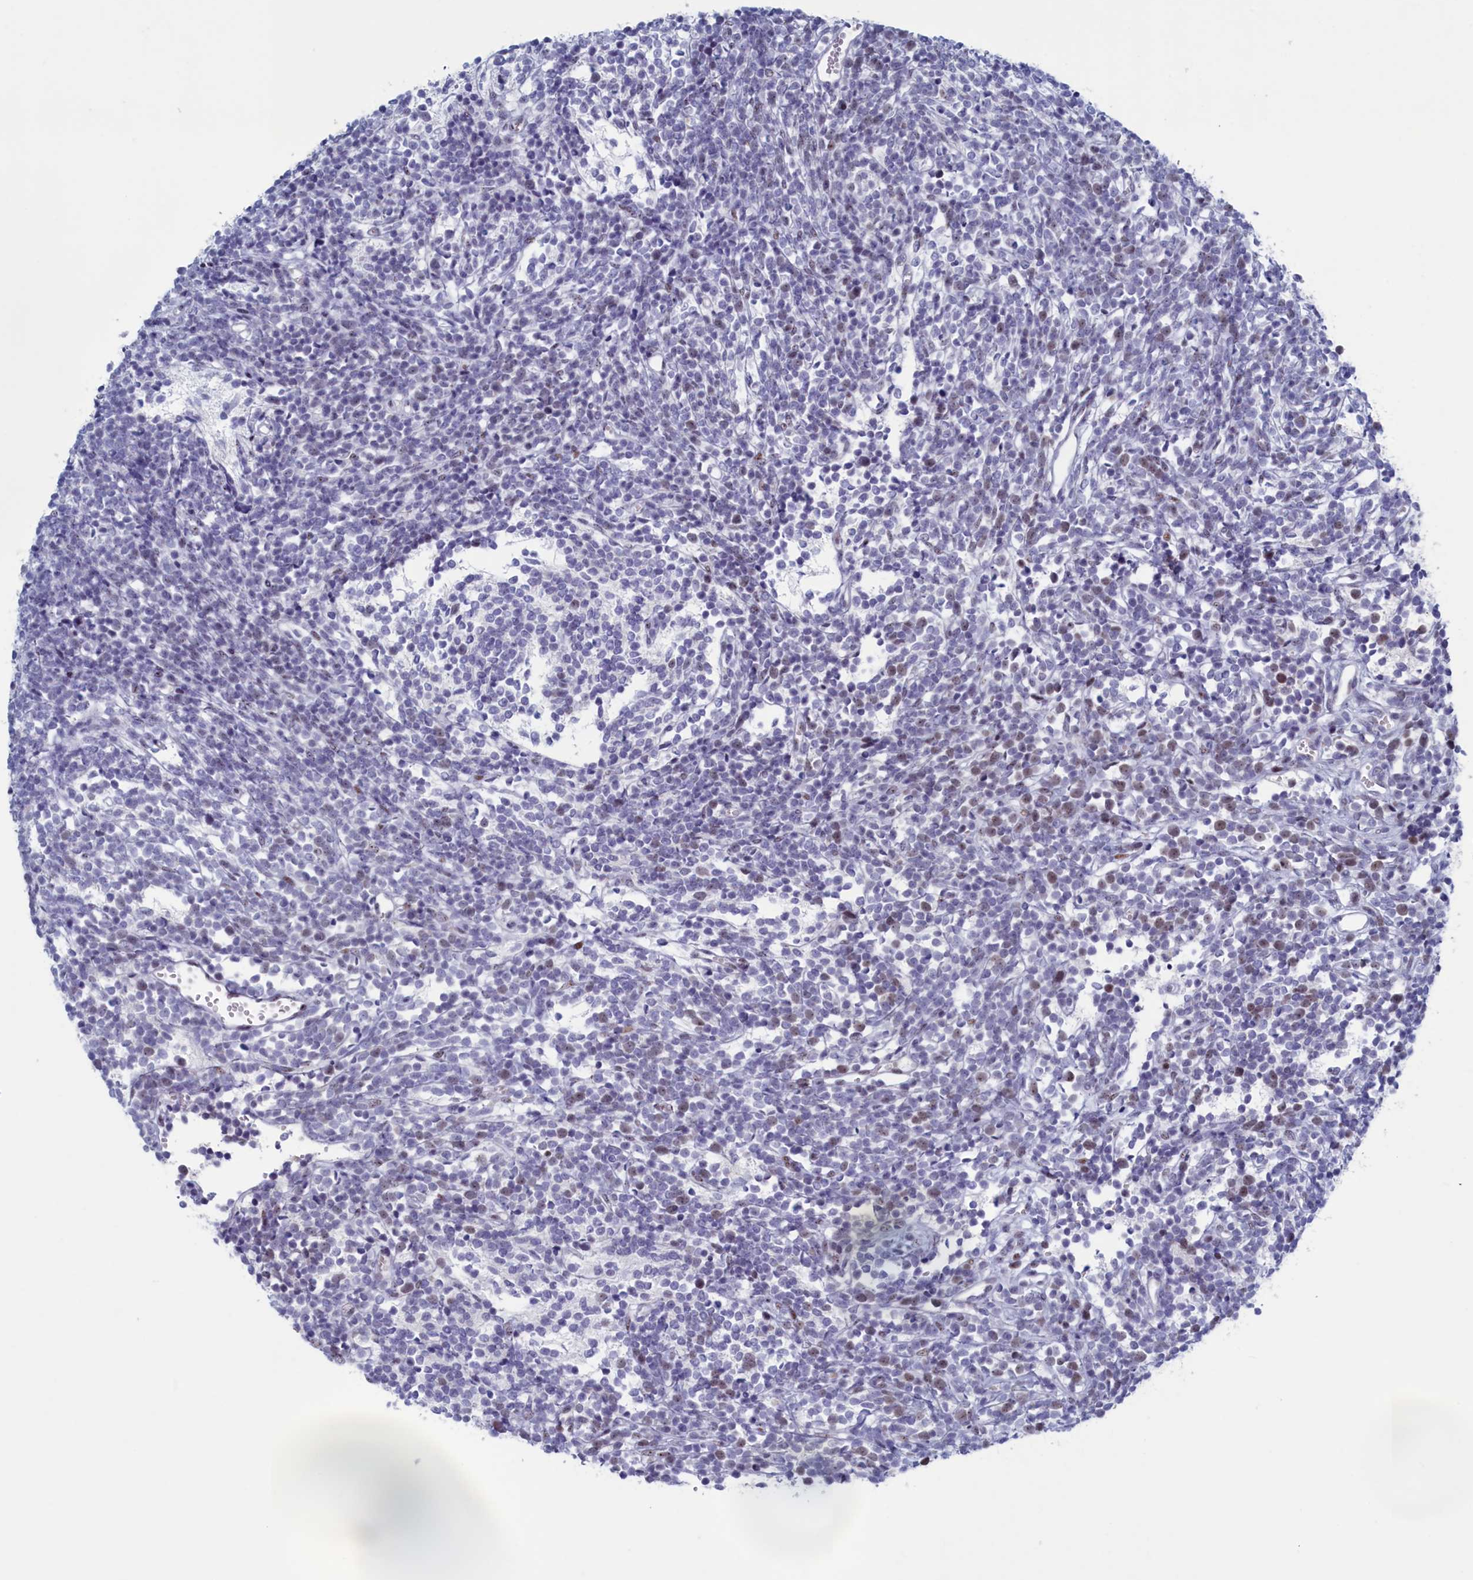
{"staining": {"intensity": "moderate", "quantity": "<25%", "location": "nuclear"}, "tissue": "glioma", "cell_type": "Tumor cells", "image_type": "cancer", "snomed": [{"axis": "morphology", "description": "Glioma, malignant, Low grade"}, {"axis": "topography", "description": "Brain"}], "caption": "An image showing moderate nuclear positivity in approximately <25% of tumor cells in malignant glioma (low-grade), as visualized by brown immunohistochemical staining.", "gene": "WDR76", "patient": {"sex": "female", "age": 1}}